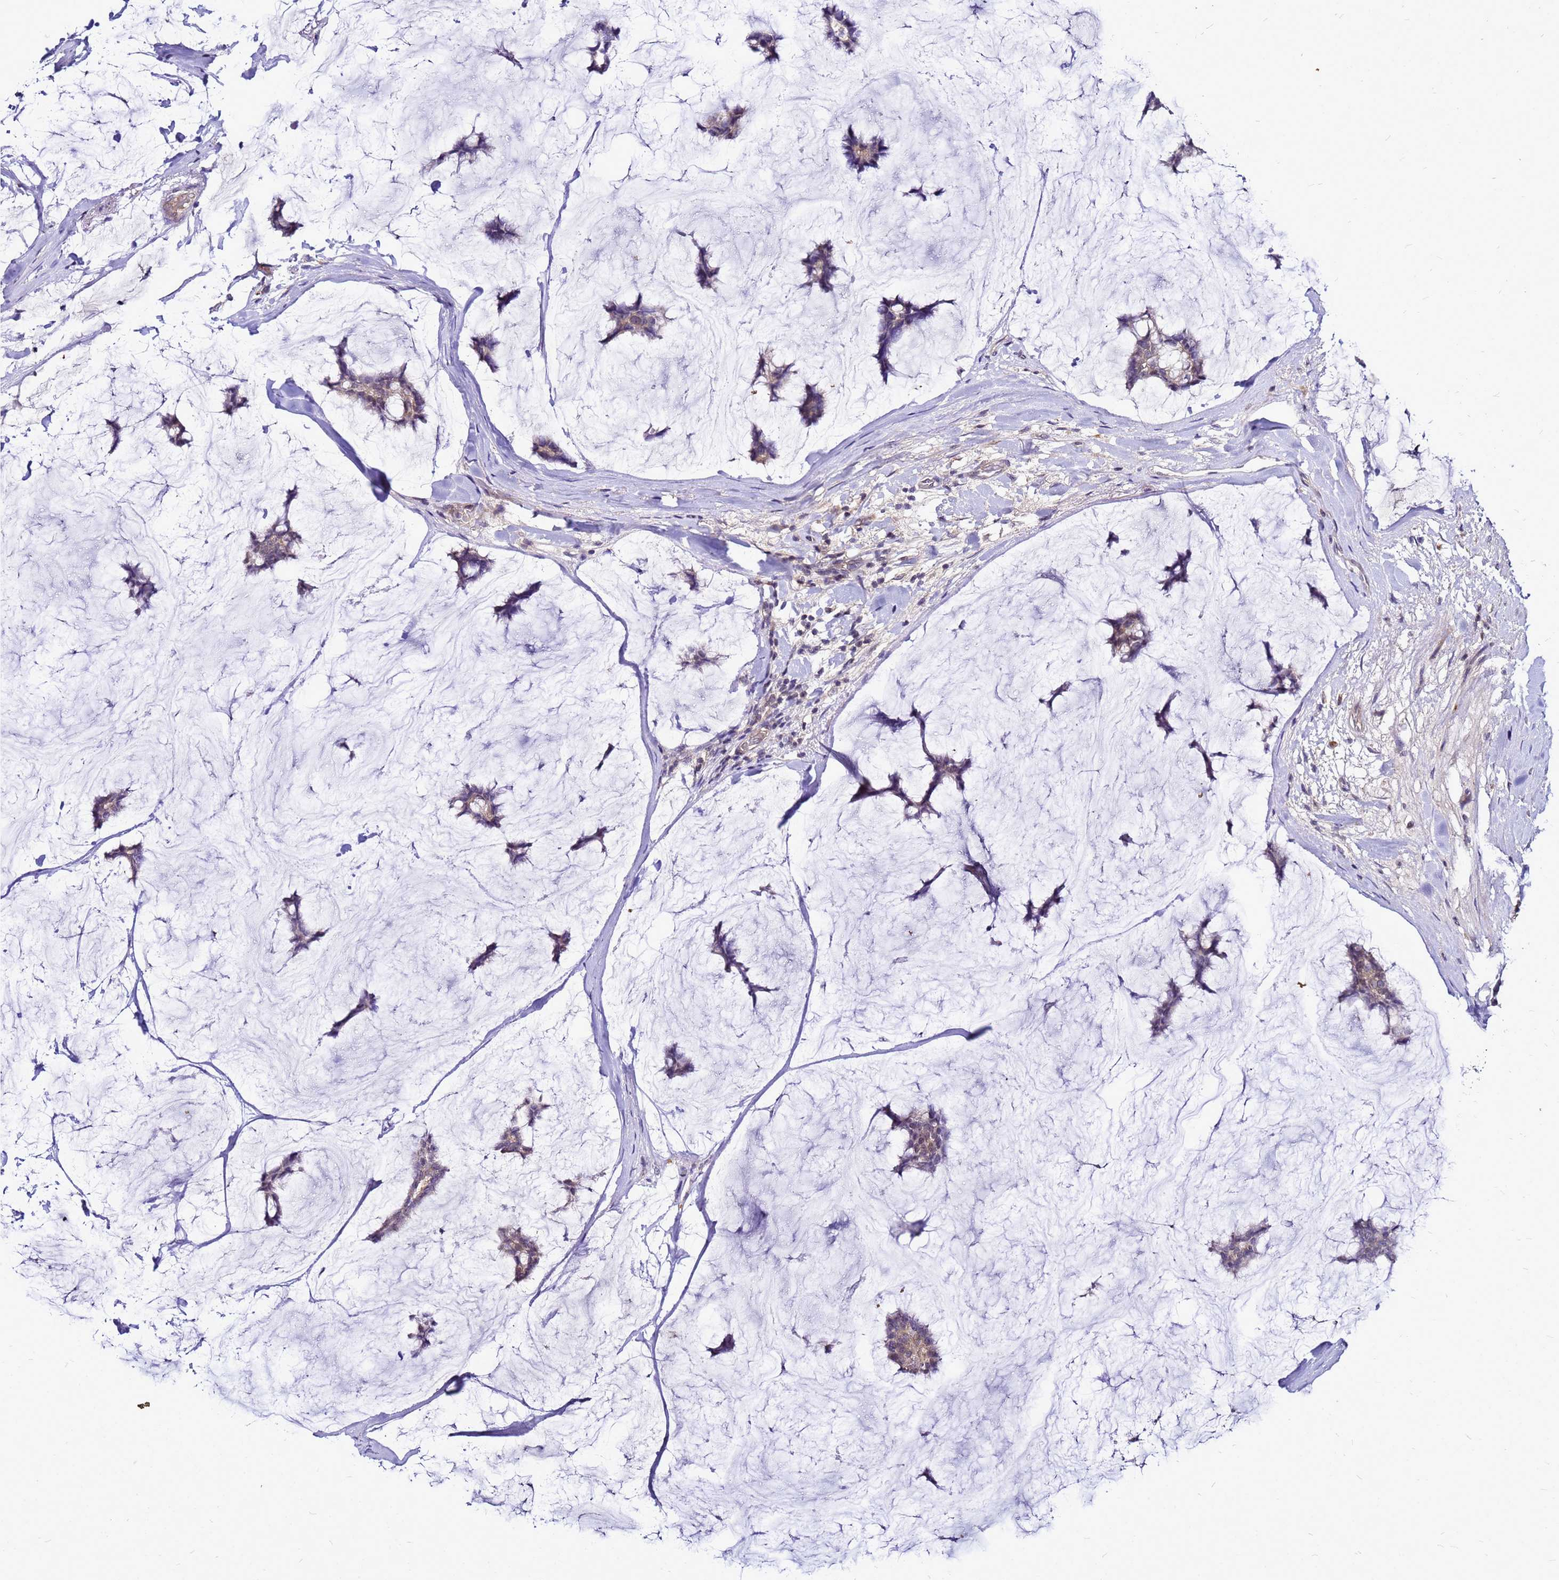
{"staining": {"intensity": "weak", "quantity": "<25%", "location": "cytoplasmic/membranous"}, "tissue": "breast cancer", "cell_type": "Tumor cells", "image_type": "cancer", "snomed": [{"axis": "morphology", "description": "Duct carcinoma"}, {"axis": "topography", "description": "Breast"}], "caption": "A histopathology image of breast cancer stained for a protein exhibits no brown staining in tumor cells. The staining was performed using DAB (3,3'-diaminobenzidine) to visualize the protein expression in brown, while the nuclei were stained in blue with hematoxylin (Magnification: 20x).", "gene": "SAT1", "patient": {"sex": "female", "age": 93}}